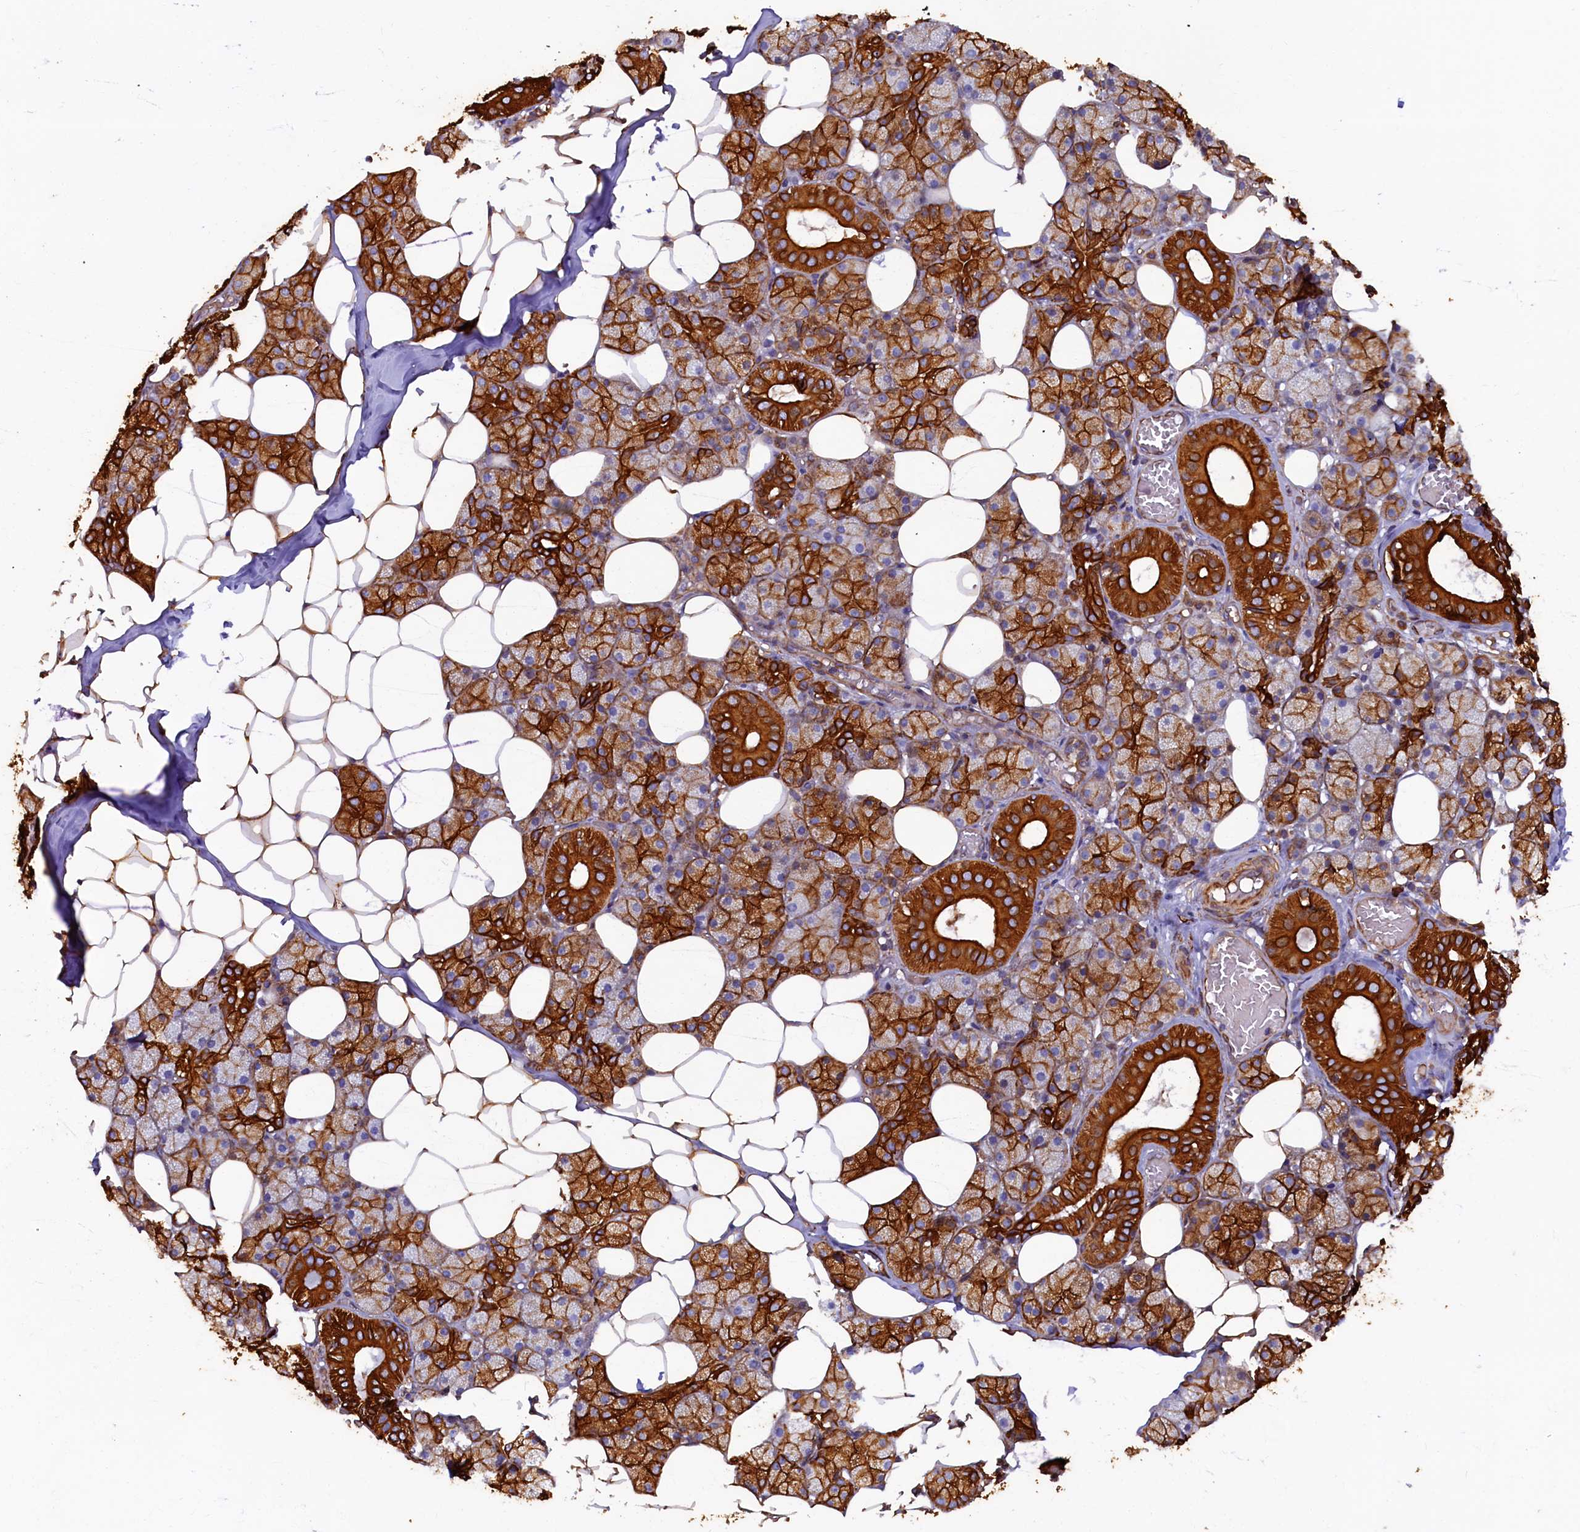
{"staining": {"intensity": "strong", "quantity": "25%-75%", "location": "cytoplasmic/membranous"}, "tissue": "salivary gland", "cell_type": "Glandular cells", "image_type": "normal", "snomed": [{"axis": "morphology", "description": "Normal tissue, NOS"}, {"axis": "topography", "description": "Salivary gland"}], "caption": "Salivary gland stained with DAB immunohistochemistry (IHC) reveals high levels of strong cytoplasmic/membranous positivity in approximately 25%-75% of glandular cells.", "gene": "LRRC57", "patient": {"sex": "female", "age": 33}}